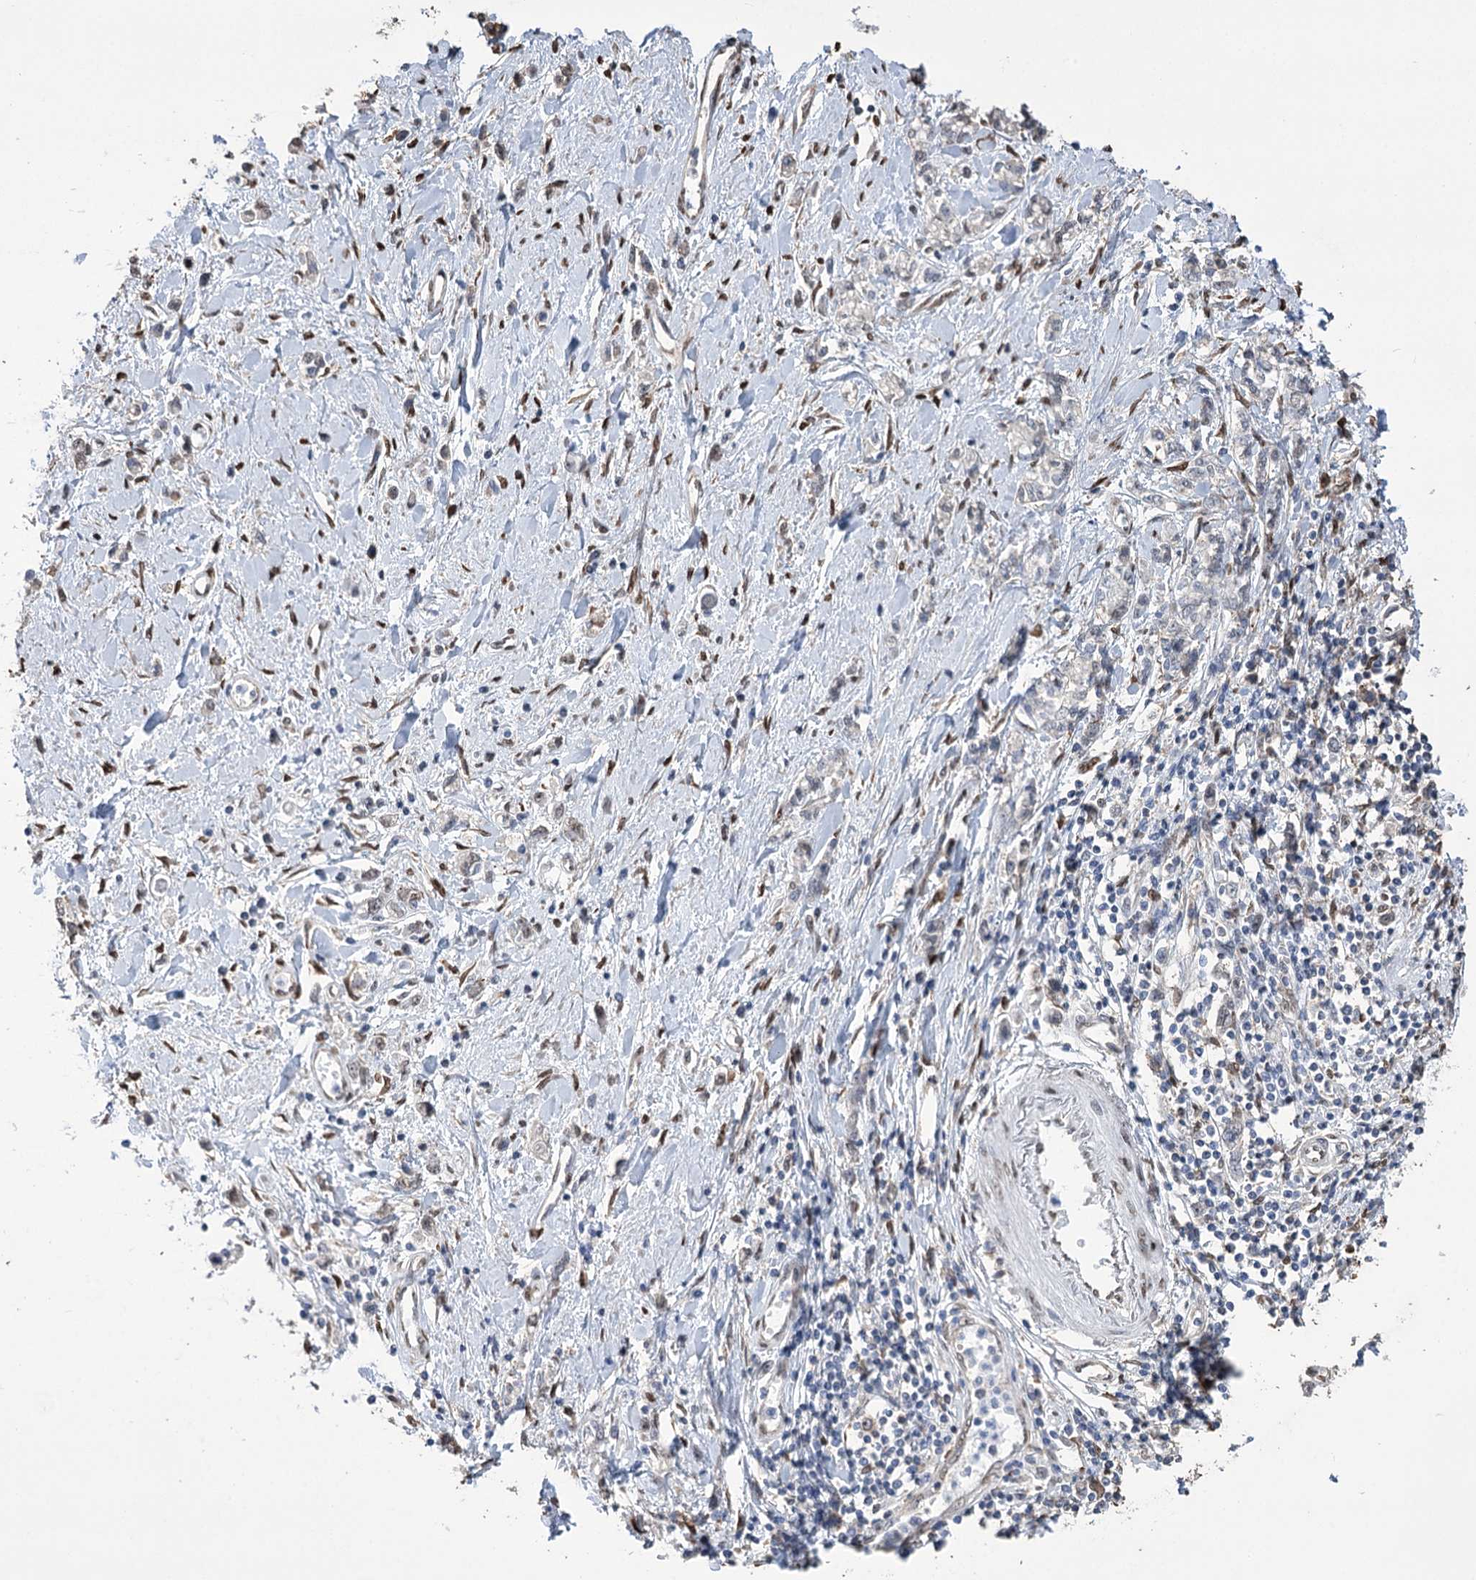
{"staining": {"intensity": "weak", "quantity": "<25%", "location": "nuclear"}, "tissue": "stomach cancer", "cell_type": "Tumor cells", "image_type": "cancer", "snomed": [{"axis": "morphology", "description": "Adenocarcinoma, NOS"}, {"axis": "topography", "description": "Stomach"}], "caption": "This is a histopathology image of immunohistochemistry staining of adenocarcinoma (stomach), which shows no staining in tumor cells.", "gene": "NFU1", "patient": {"sex": "female", "age": 76}}